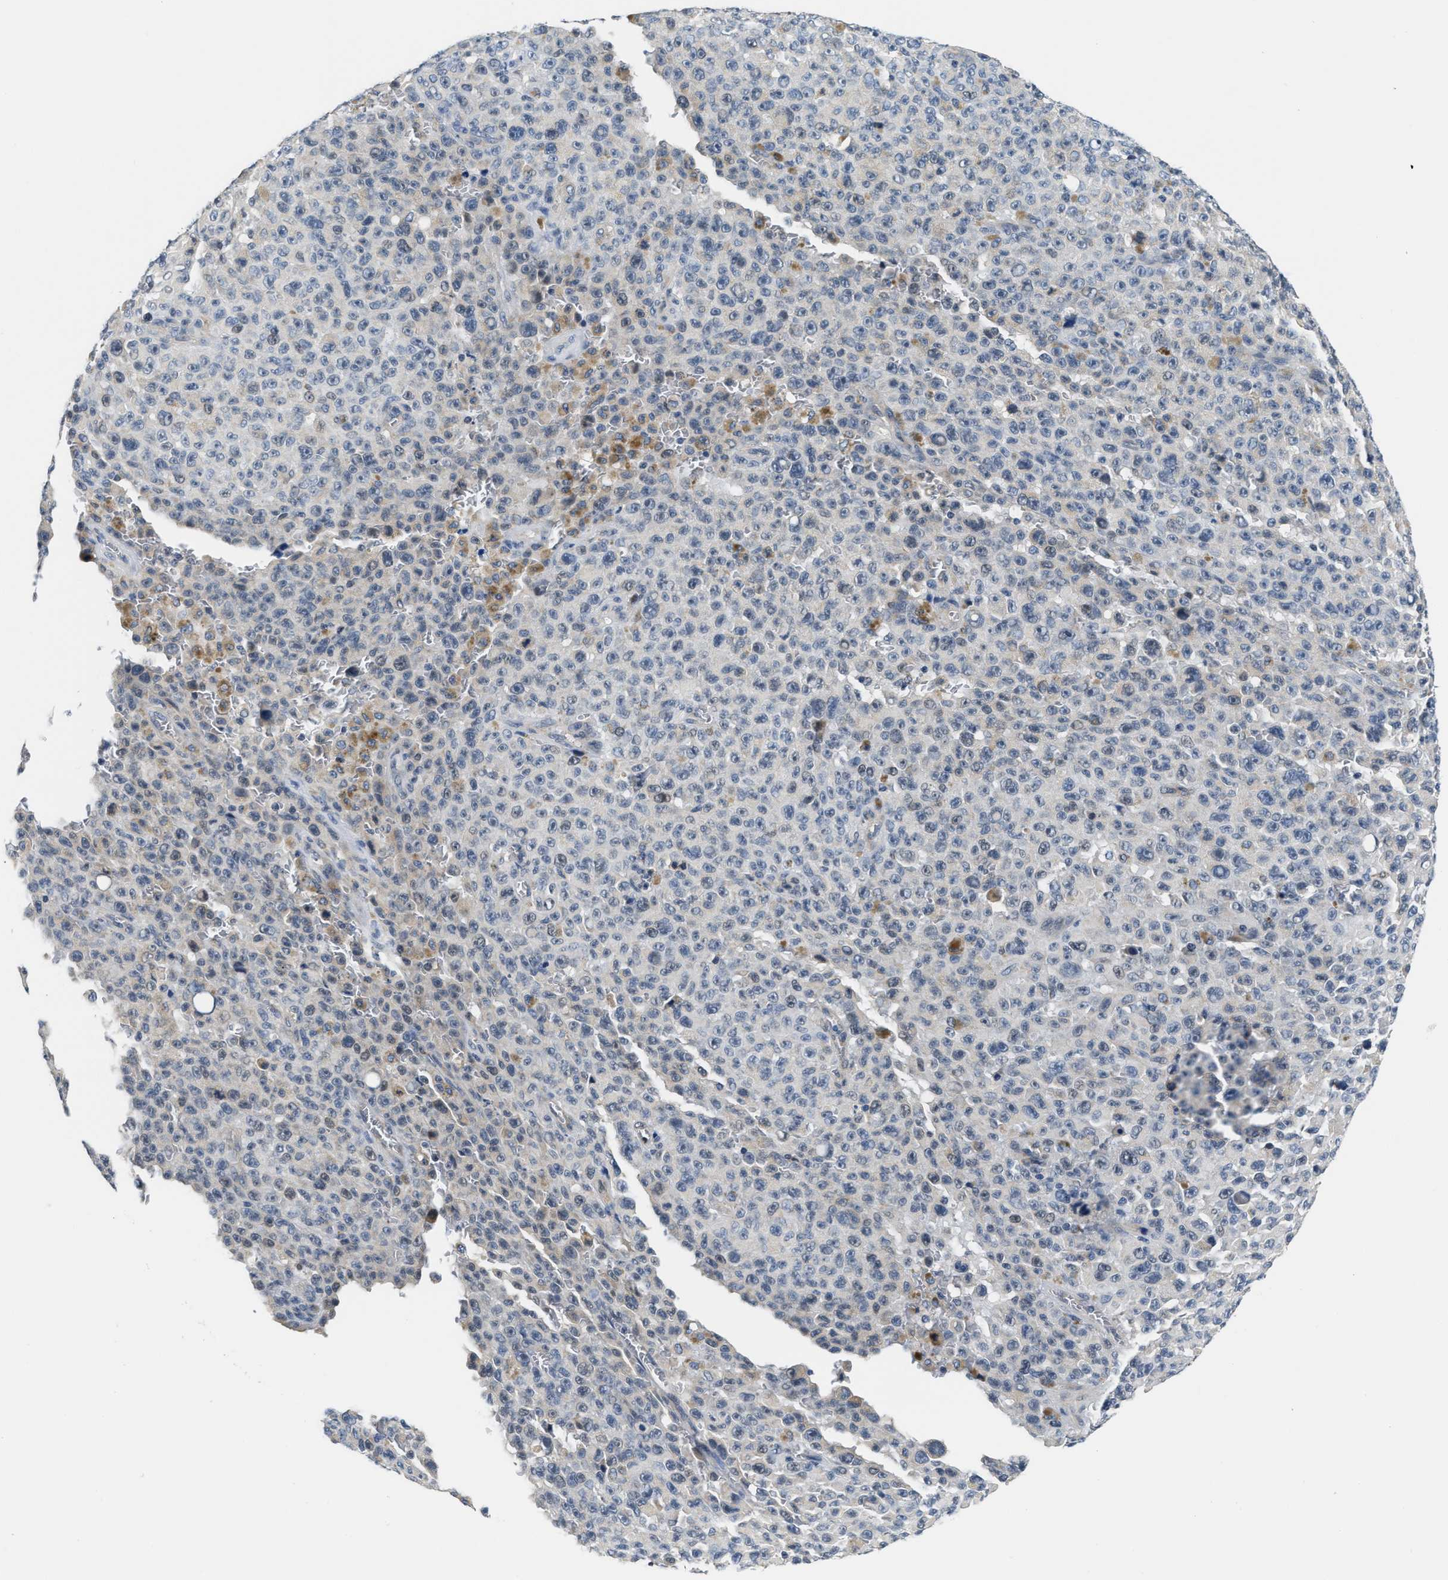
{"staining": {"intensity": "negative", "quantity": "none", "location": "none"}, "tissue": "melanoma", "cell_type": "Tumor cells", "image_type": "cancer", "snomed": [{"axis": "morphology", "description": "Malignant melanoma, NOS"}, {"axis": "topography", "description": "Skin"}], "caption": "Human malignant melanoma stained for a protein using IHC shows no expression in tumor cells.", "gene": "CLGN", "patient": {"sex": "female", "age": 82}}